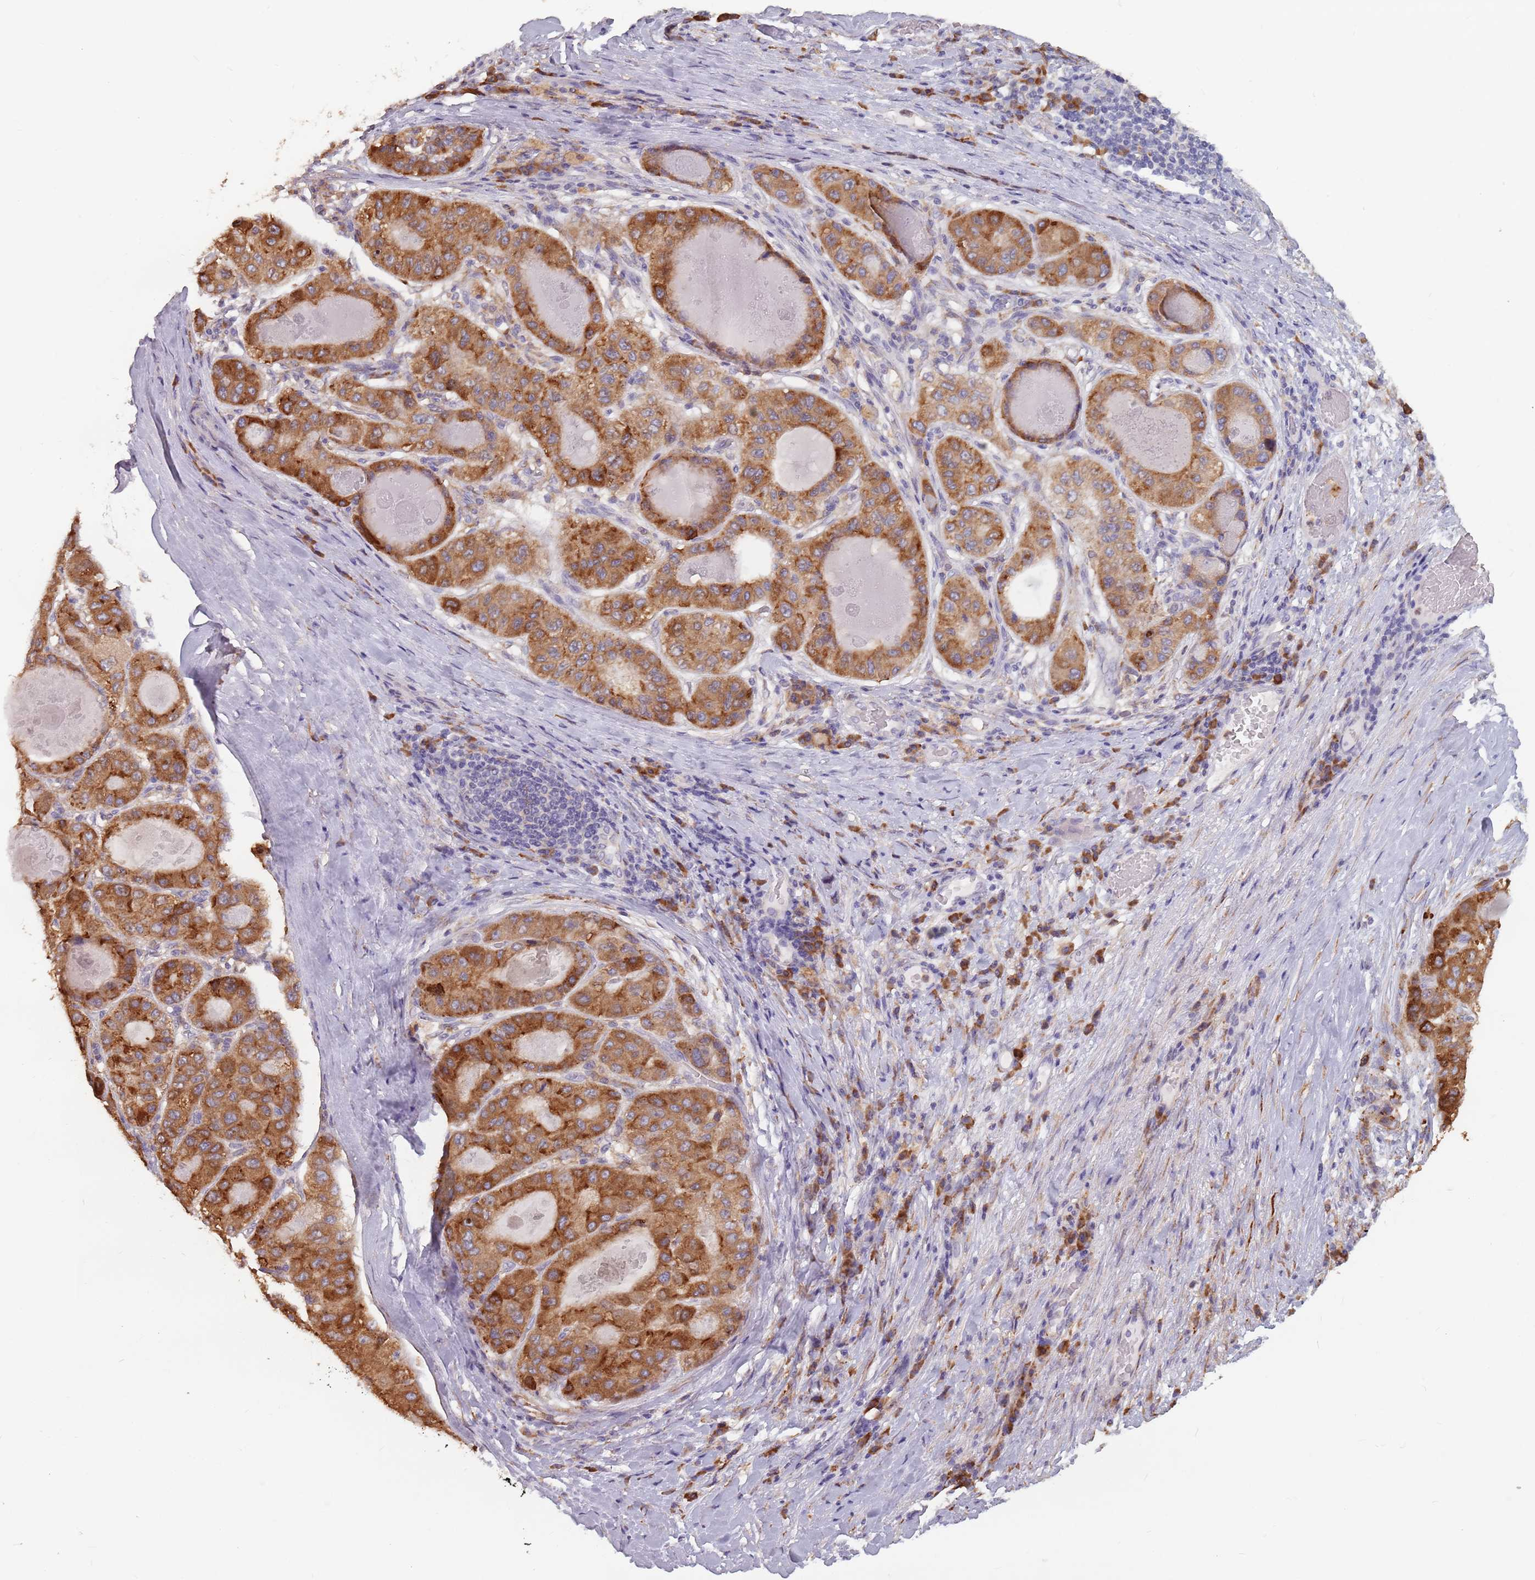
{"staining": {"intensity": "moderate", "quantity": ">75%", "location": "cytoplasmic/membranous"}, "tissue": "liver cancer", "cell_type": "Tumor cells", "image_type": "cancer", "snomed": [{"axis": "morphology", "description": "Carcinoma, Hepatocellular, NOS"}, {"axis": "topography", "description": "Liver"}], "caption": "Brown immunohistochemical staining in hepatocellular carcinoma (liver) shows moderate cytoplasmic/membranous positivity in about >75% of tumor cells.", "gene": "RPS9", "patient": {"sex": "male", "age": 80}}